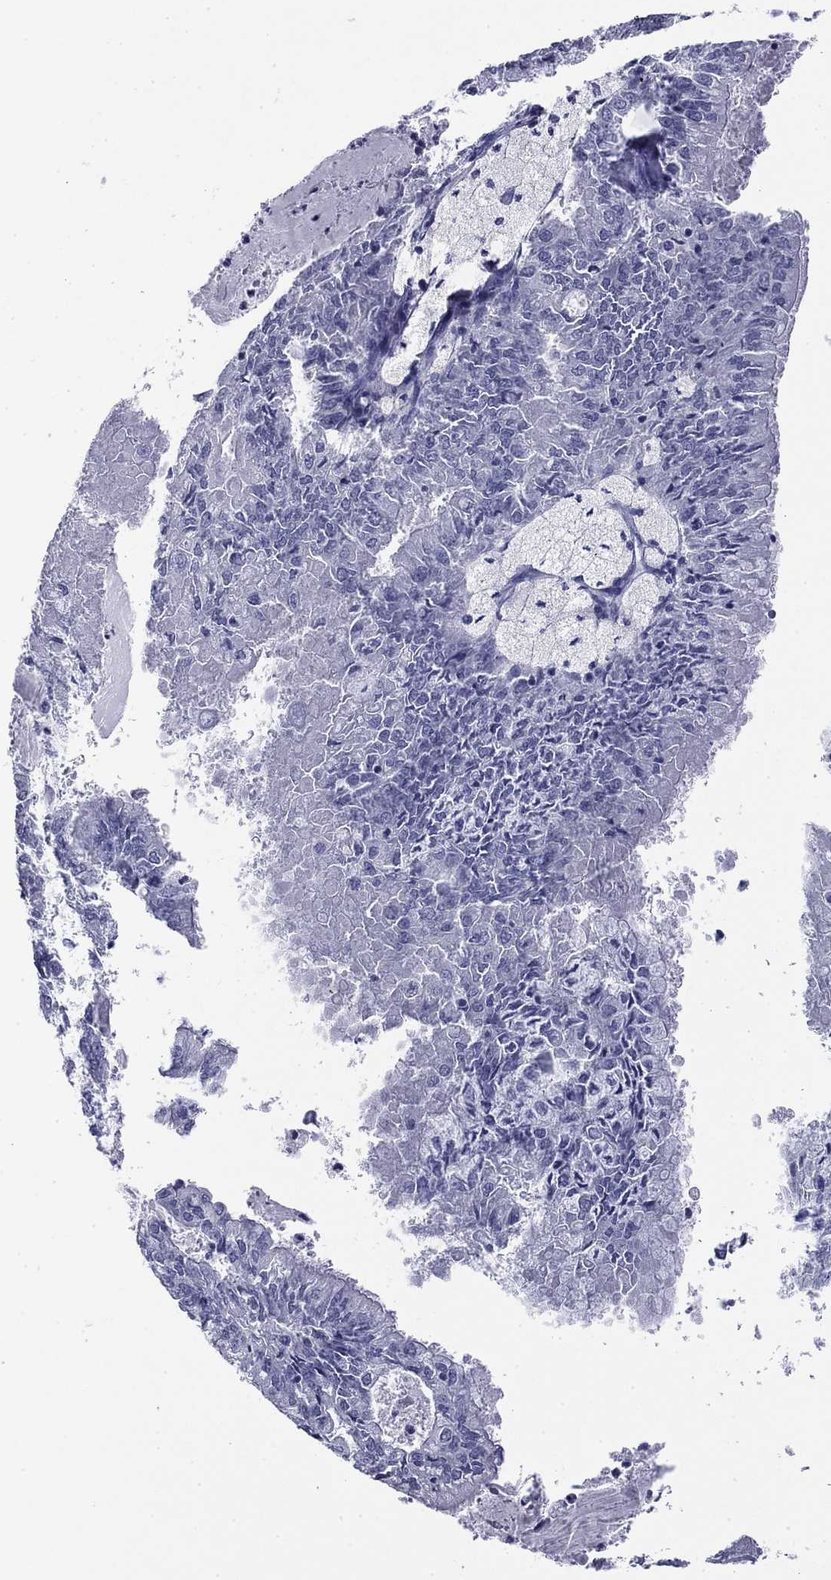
{"staining": {"intensity": "negative", "quantity": "none", "location": "none"}, "tissue": "endometrial cancer", "cell_type": "Tumor cells", "image_type": "cancer", "snomed": [{"axis": "morphology", "description": "Adenocarcinoma, NOS"}, {"axis": "topography", "description": "Endometrium"}], "caption": "DAB immunohistochemical staining of endometrial adenocarcinoma exhibits no significant positivity in tumor cells.", "gene": "ABCC2", "patient": {"sex": "female", "age": 57}}